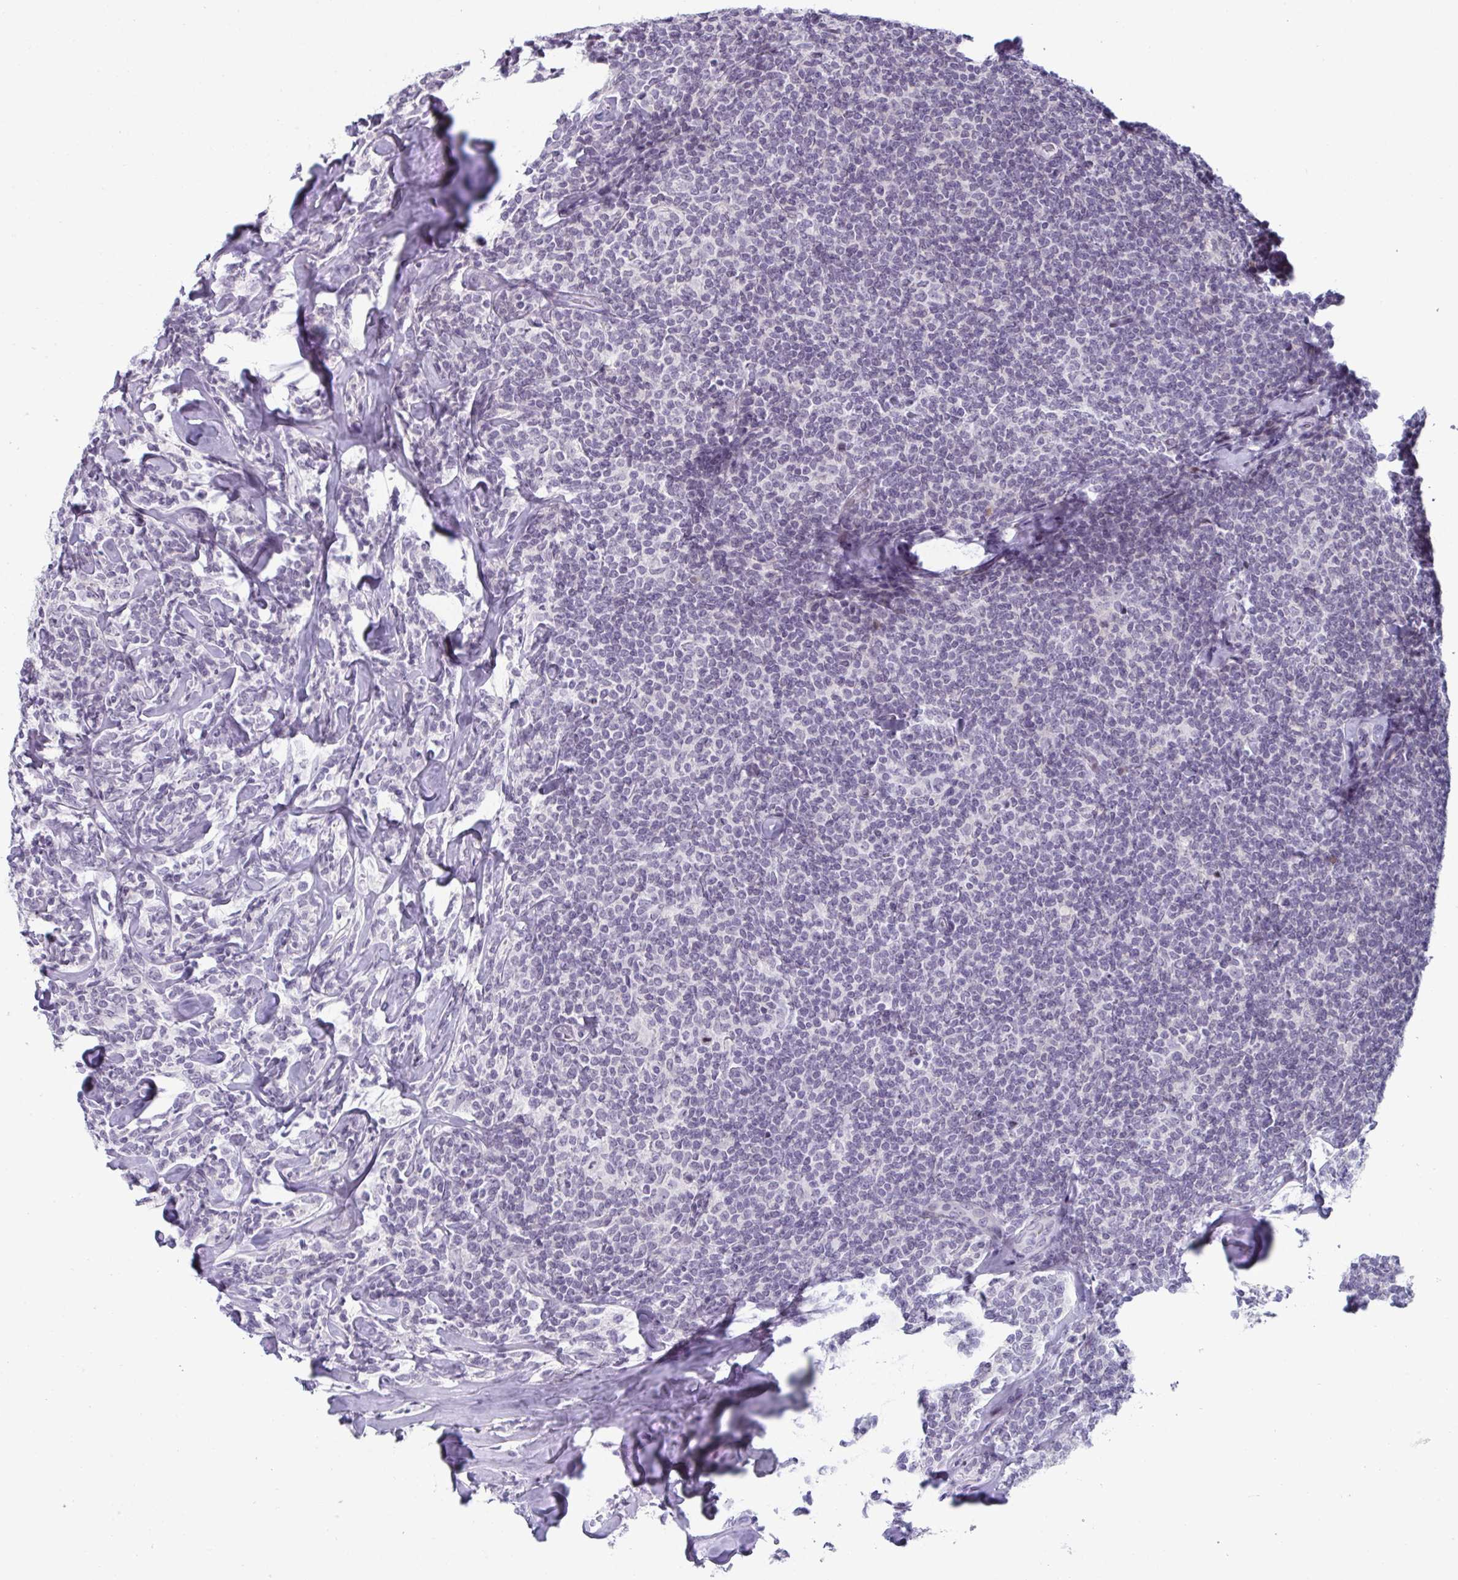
{"staining": {"intensity": "negative", "quantity": "none", "location": "none"}, "tissue": "lymphoma", "cell_type": "Tumor cells", "image_type": "cancer", "snomed": [{"axis": "morphology", "description": "Malignant lymphoma, non-Hodgkin's type, Low grade"}, {"axis": "topography", "description": "Lymph node"}], "caption": "A high-resolution micrograph shows immunohistochemistry staining of lymphoma, which demonstrates no significant positivity in tumor cells. (IHC, brightfield microscopy, high magnification).", "gene": "VSIG10L", "patient": {"sex": "female", "age": 56}}